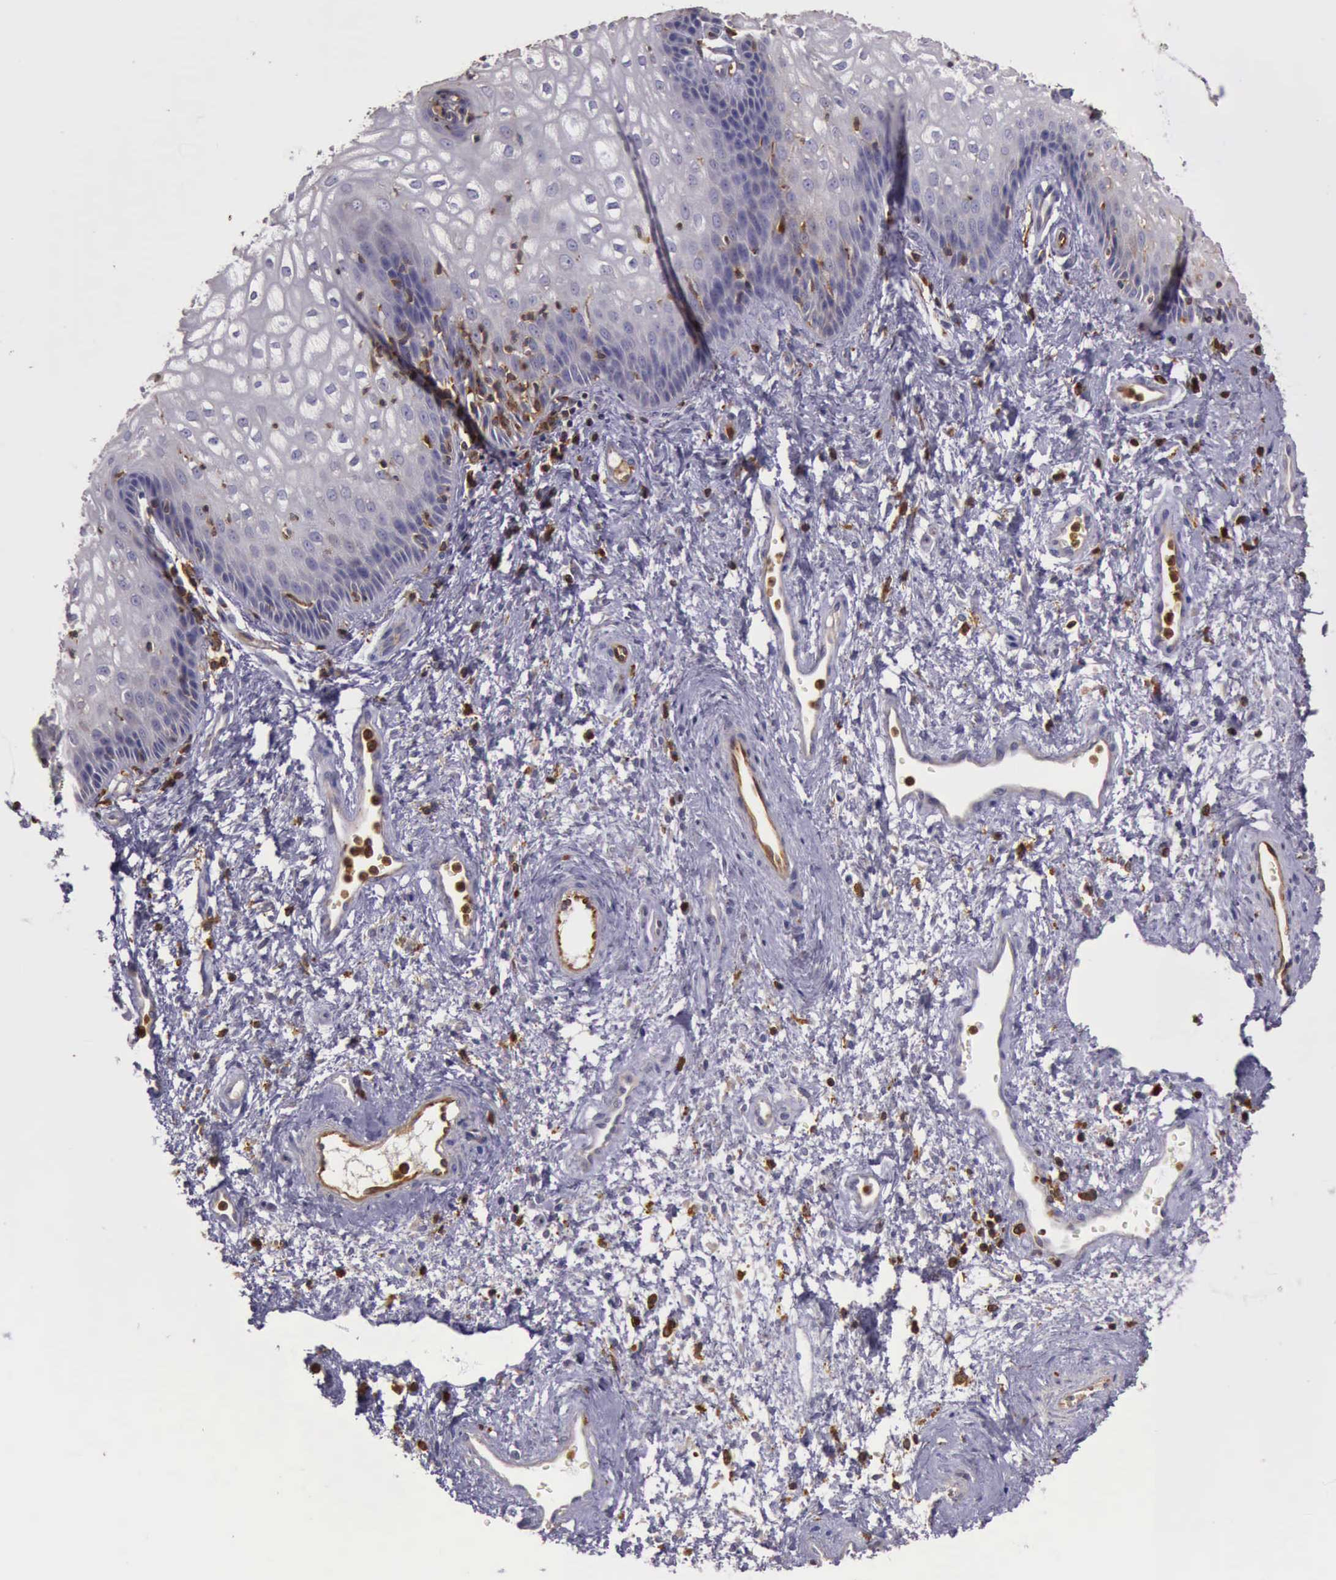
{"staining": {"intensity": "negative", "quantity": "none", "location": "none"}, "tissue": "vagina", "cell_type": "Squamous epithelial cells", "image_type": "normal", "snomed": [{"axis": "morphology", "description": "Normal tissue, NOS"}, {"axis": "topography", "description": "Vagina"}], "caption": "Immunohistochemical staining of benign human vagina displays no significant expression in squamous epithelial cells. (DAB (3,3'-diaminobenzidine) IHC visualized using brightfield microscopy, high magnification).", "gene": "ARHGAP4", "patient": {"sex": "female", "age": 34}}